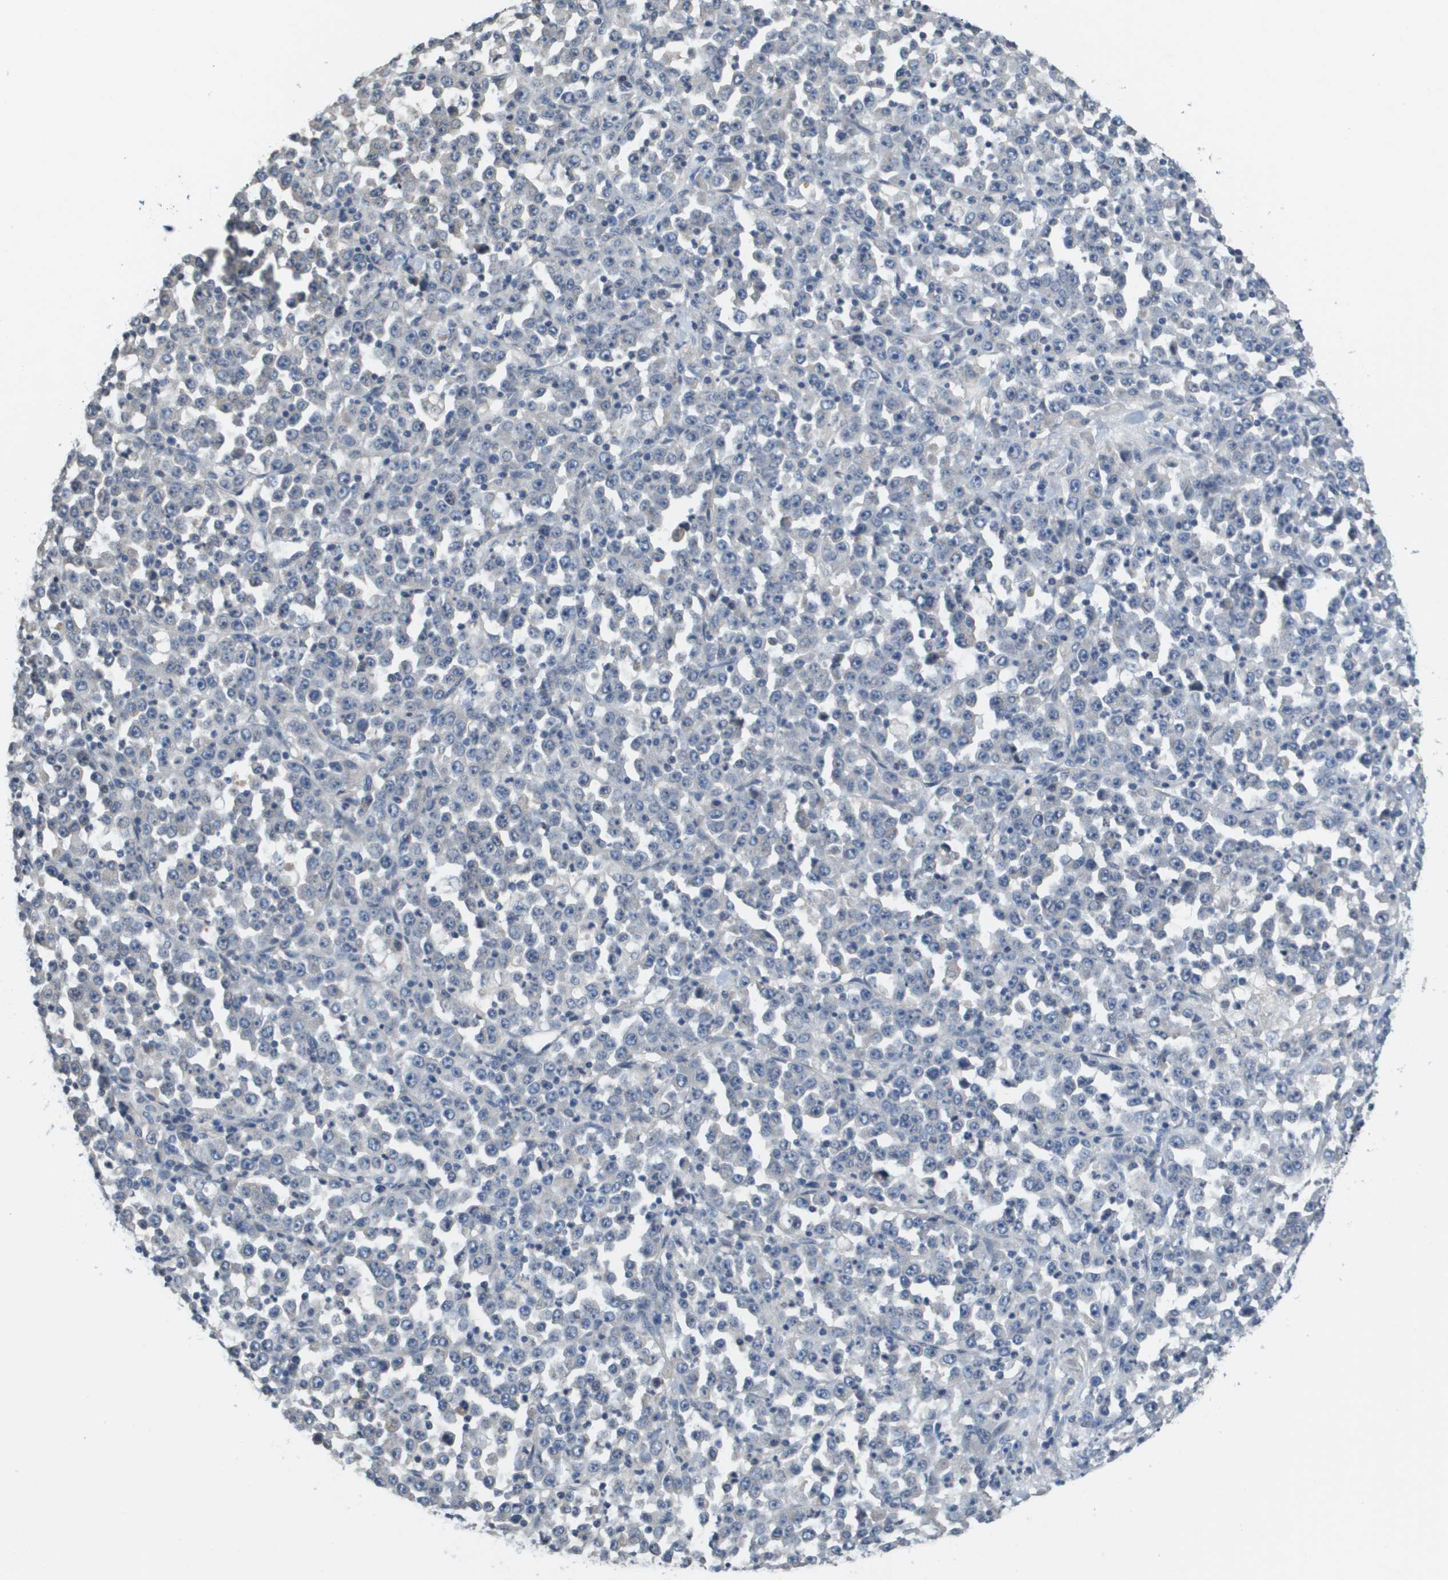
{"staining": {"intensity": "negative", "quantity": "none", "location": "none"}, "tissue": "stomach cancer", "cell_type": "Tumor cells", "image_type": "cancer", "snomed": [{"axis": "morphology", "description": "Normal tissue, NOS"}, {"axis": "morphology", "description": "Adenocarcinoma, NOS"}, {"axis": "topography", "description": "Stomach, upper"}, {"axis": "topography", "description": "Stomach"}], "caption": "DAB (3,3'-diaminobenzidine) immunohistochemical staining of stomach cancer demonstrates no significant positivity in tumor cells. (DAB immunohistochemistry with hematoxylin counter stain).", "gene": "CAPN11", "patient": {"sex": "male", "age": 59}}